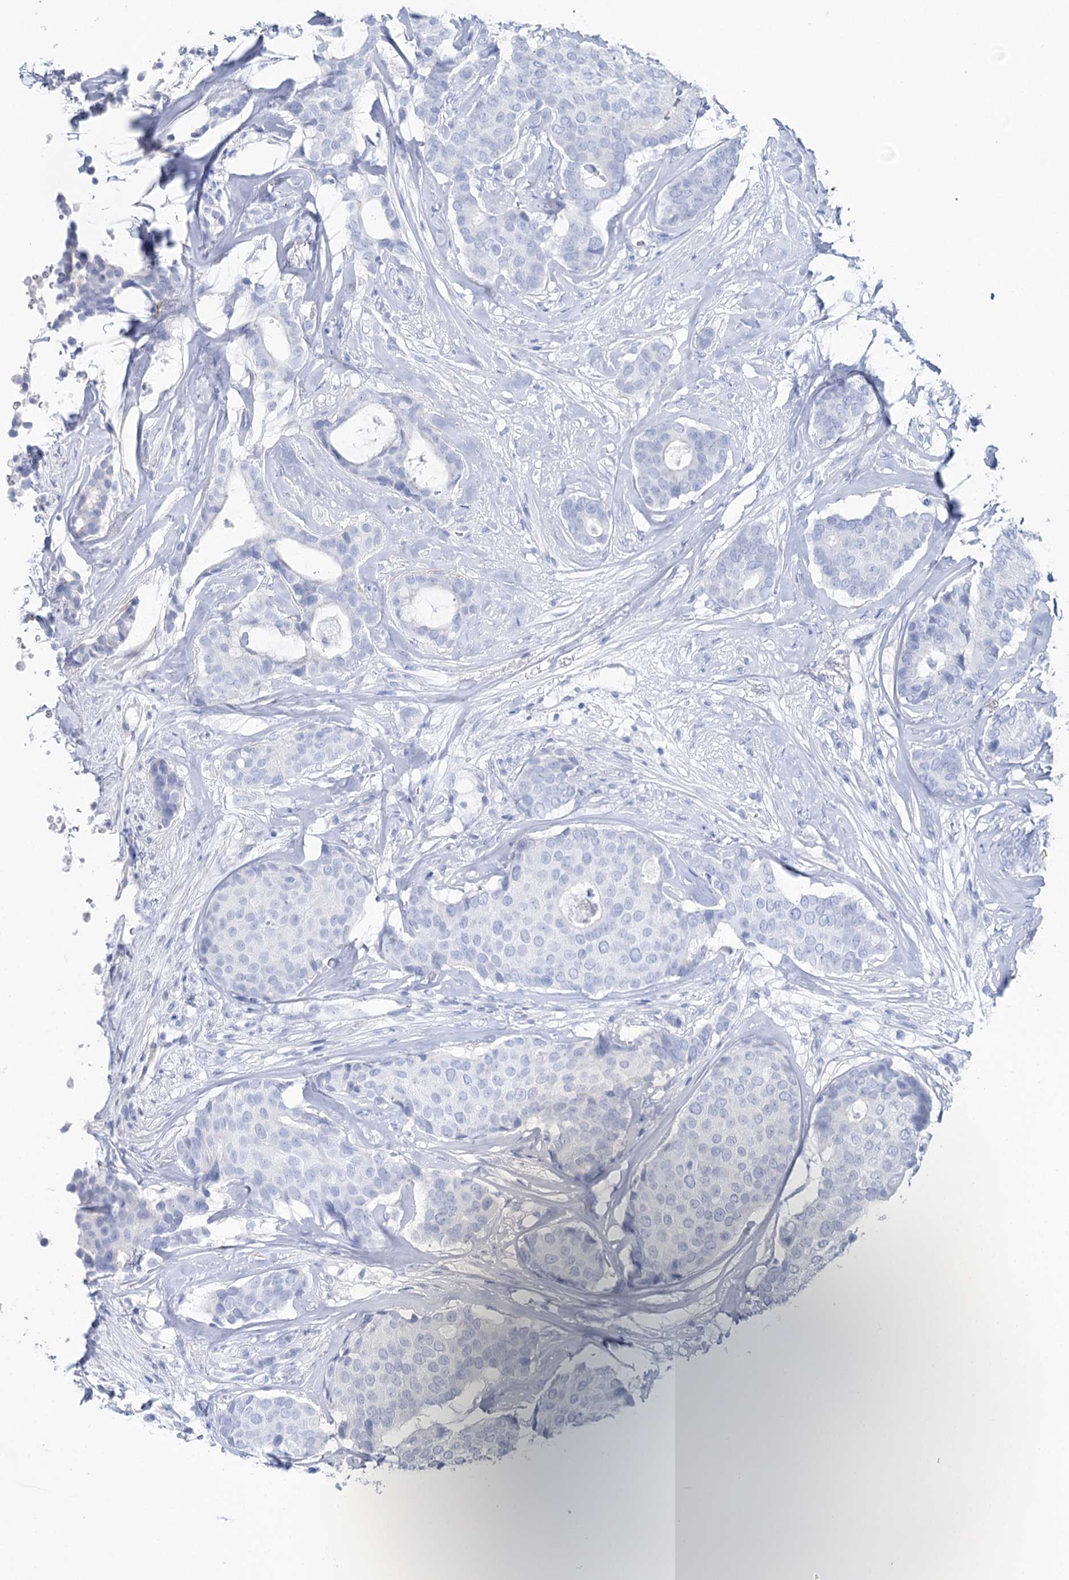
{"staining": {"intensity": "negative", "quantity": "none", "location": "none"}, "tissue": "breast cancer", "cell_type": "Tumor cells", "image_type": "cancer", "snomed": [{"axis": "morphology", "description": "Duct carcinoma"}, {"axis": "topography", "description": "Breast"}], "caption": "Immunohistochemistry photomicrograph of neoplastic tissue: human breast infiltrating ductal carcinoma stained with DAB demonstrates no significant protein expression in tumor cells.", "gene": "CSN3", "patient": {"sex": "female", "age": 75}}